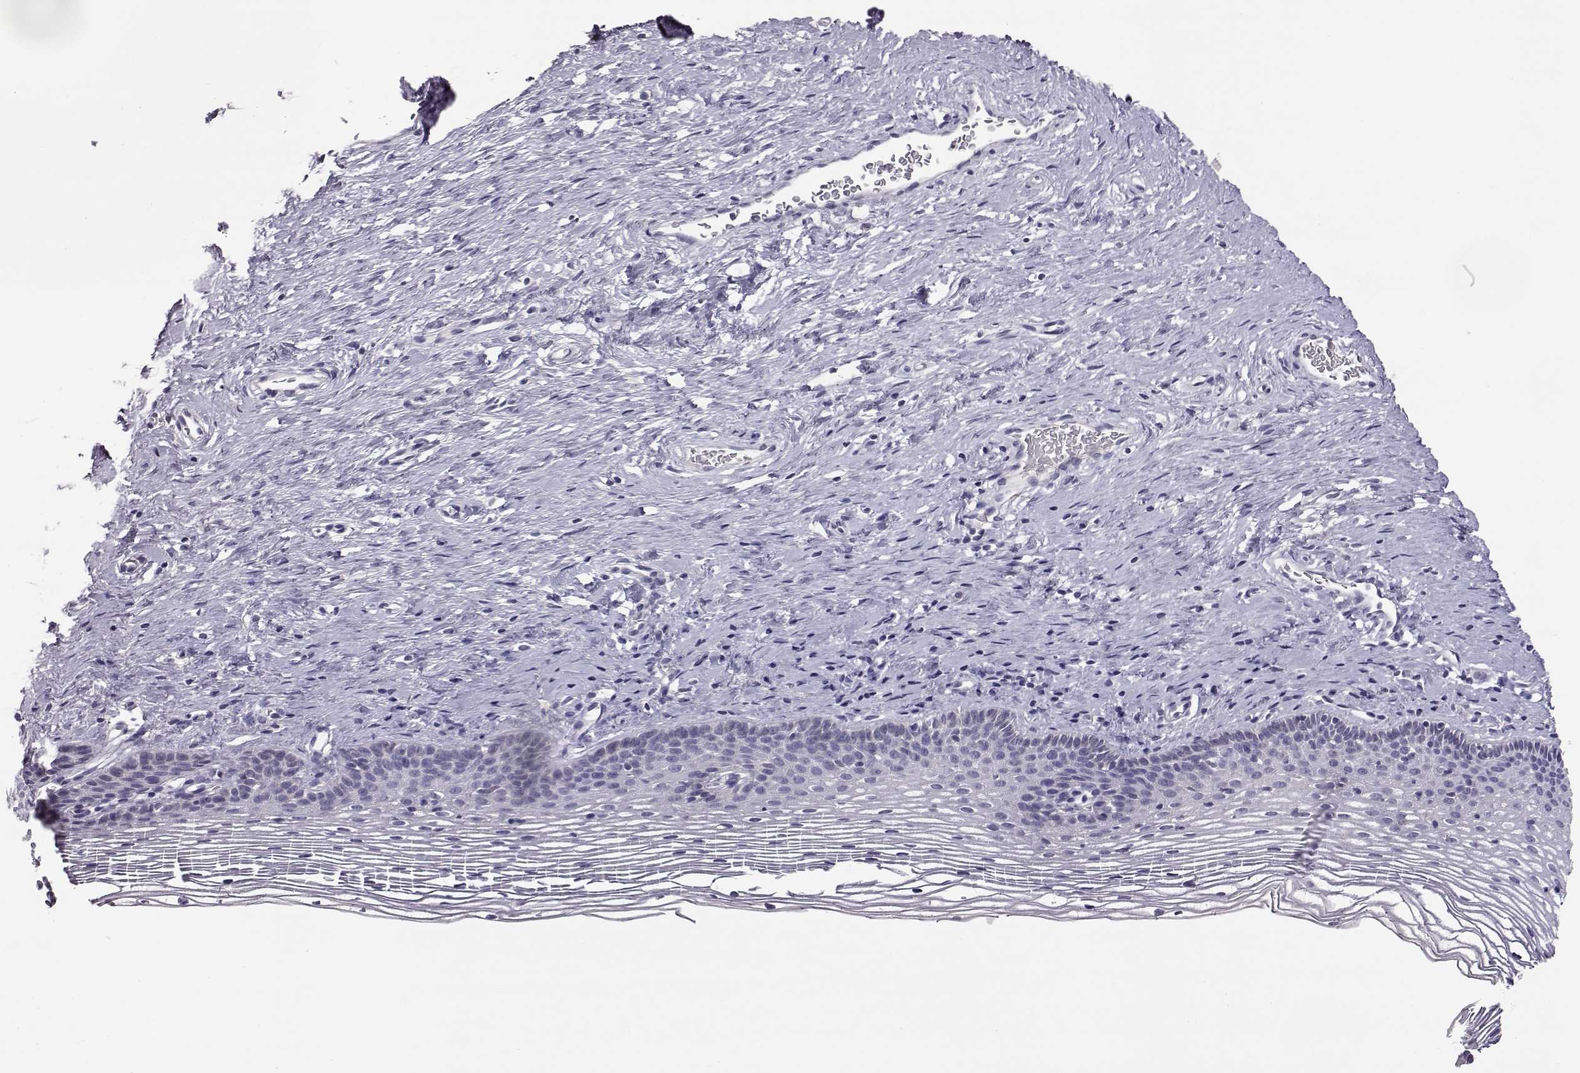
{"staining": {"intensity": "negative", "quantity": "none", "location": "none"}, "tissue": "cervix", "cell_type": "Glandular cells", "image_type": "normal", "snomed": [{"axis": "morphology", "description": "Normal tissue, NOS"}, {"axis": "topography", "description": "Cervix"}], "caption": "A high-resolution histopathology image shows IHC staining of unremarkable cervix, which shows no significant positivity in glandular cells.", "gene": "AKR1B1", "patient": {"sex": "female", "age": 39}}